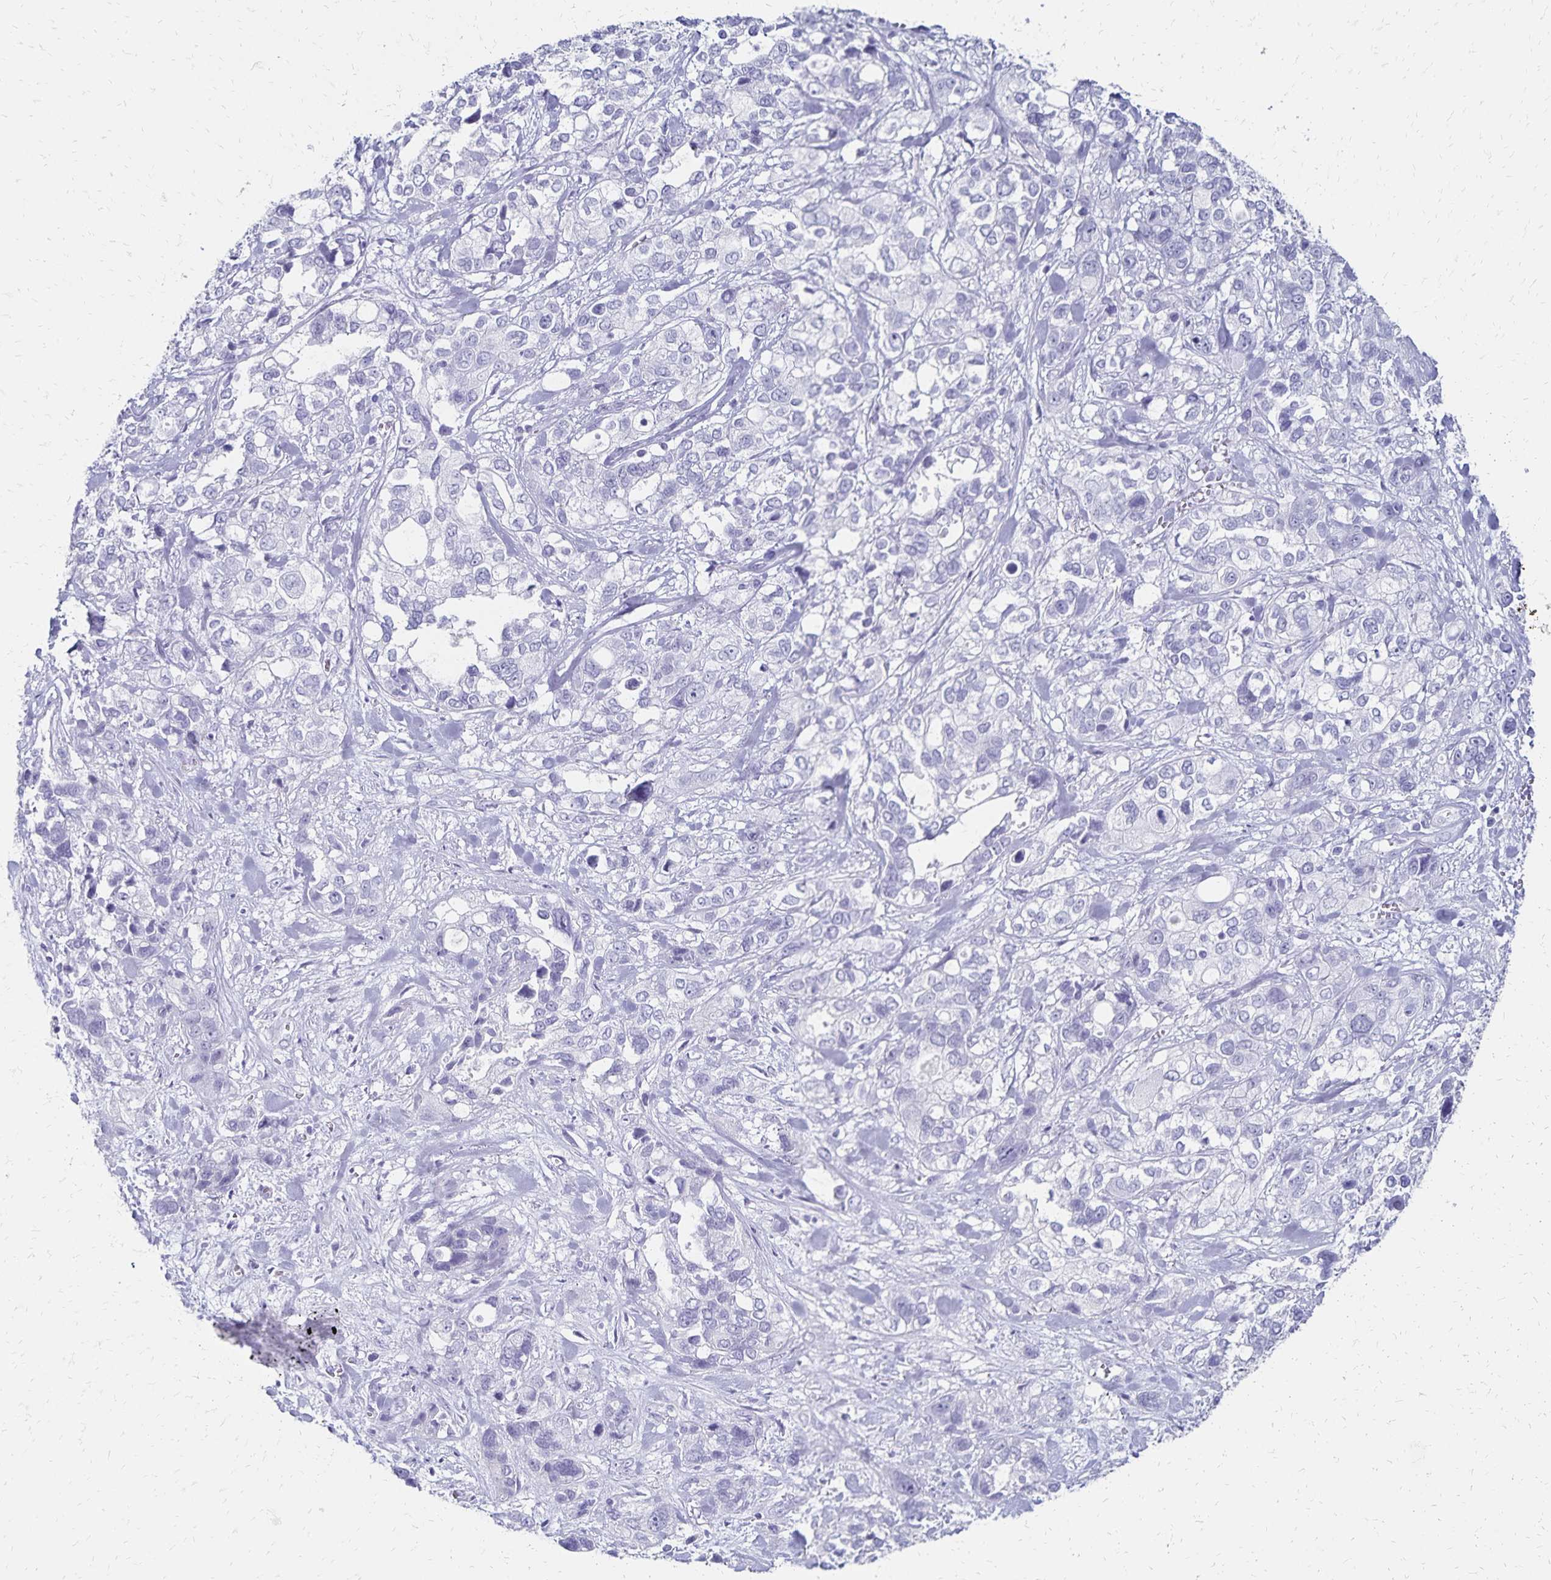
{"staining": {"intensity": "negative", "quantity": "none", "location": "none"}, "tissue": "stomach cancer", "cell_type": "Tumor cells", "image_type": "cancer", "snomed": [{"axis": "morphology", "description": "Adenocarcinoma, NOS"}, {"axis": "topography", "description": "Stomach, upper"}], "caption": "The image exhibits no significant positivity in tumor cells of stomach adenocarcinoma.", "gene": "GIP", "patient": {"sex": "female", "age": 81}}